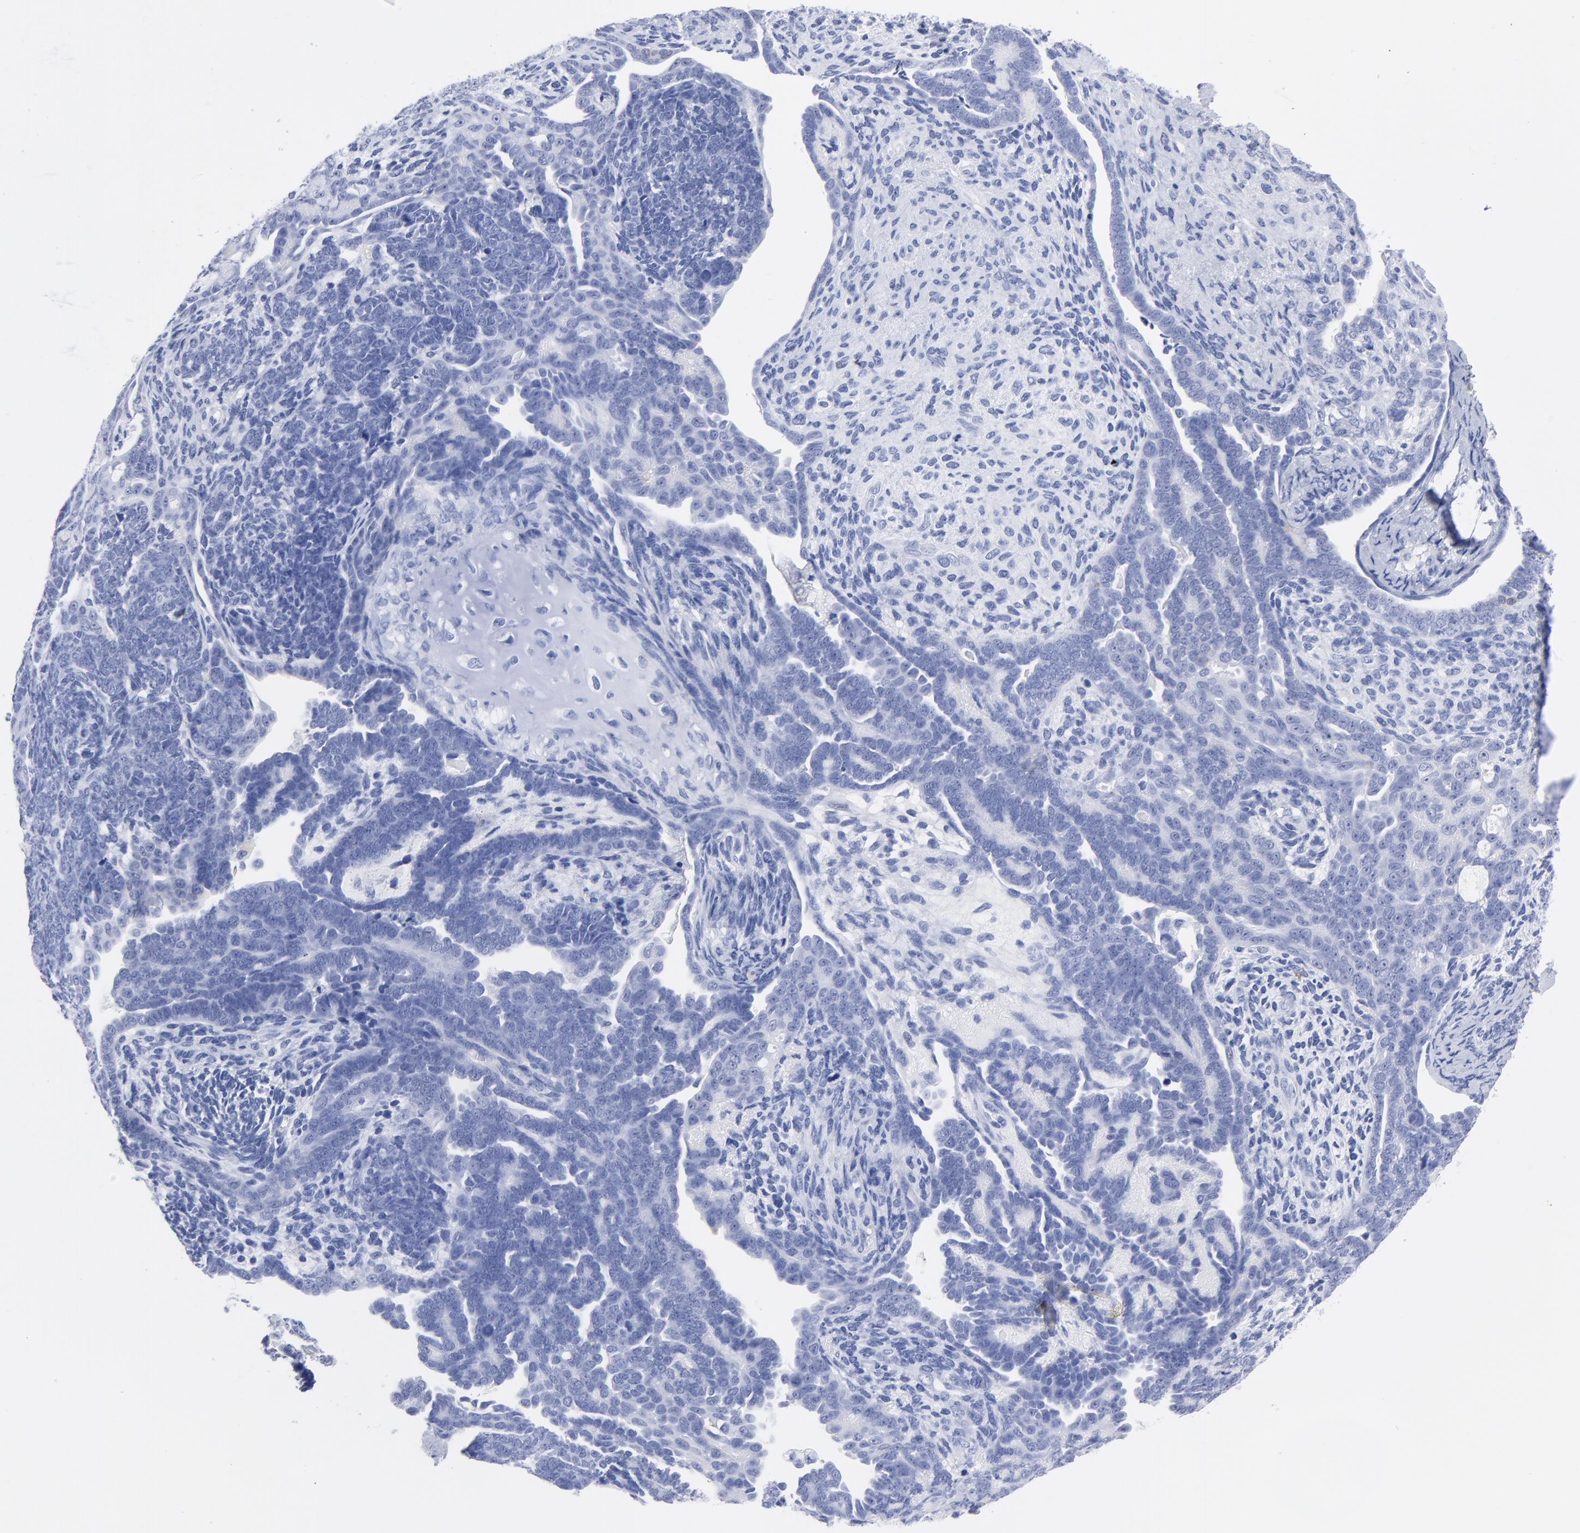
{"staining": {"intensity": "negative", "quantity": "none", "location": "none"}, "tissue": "endometrial cancer", "cell_type": "Tumor cells", "image_type": "cancer", "snomed": [{"axis": "morphology", "description": "Neoplasm, malignant, NOS"}, {"axis": "topography", "description": "Endometrium"}], "caption": "Tumor cells are negative for brown protein staining in malignant neoplasm (endometrial).", "gene": "ACY1", "patient": {"sex": "female", "age": 74}}